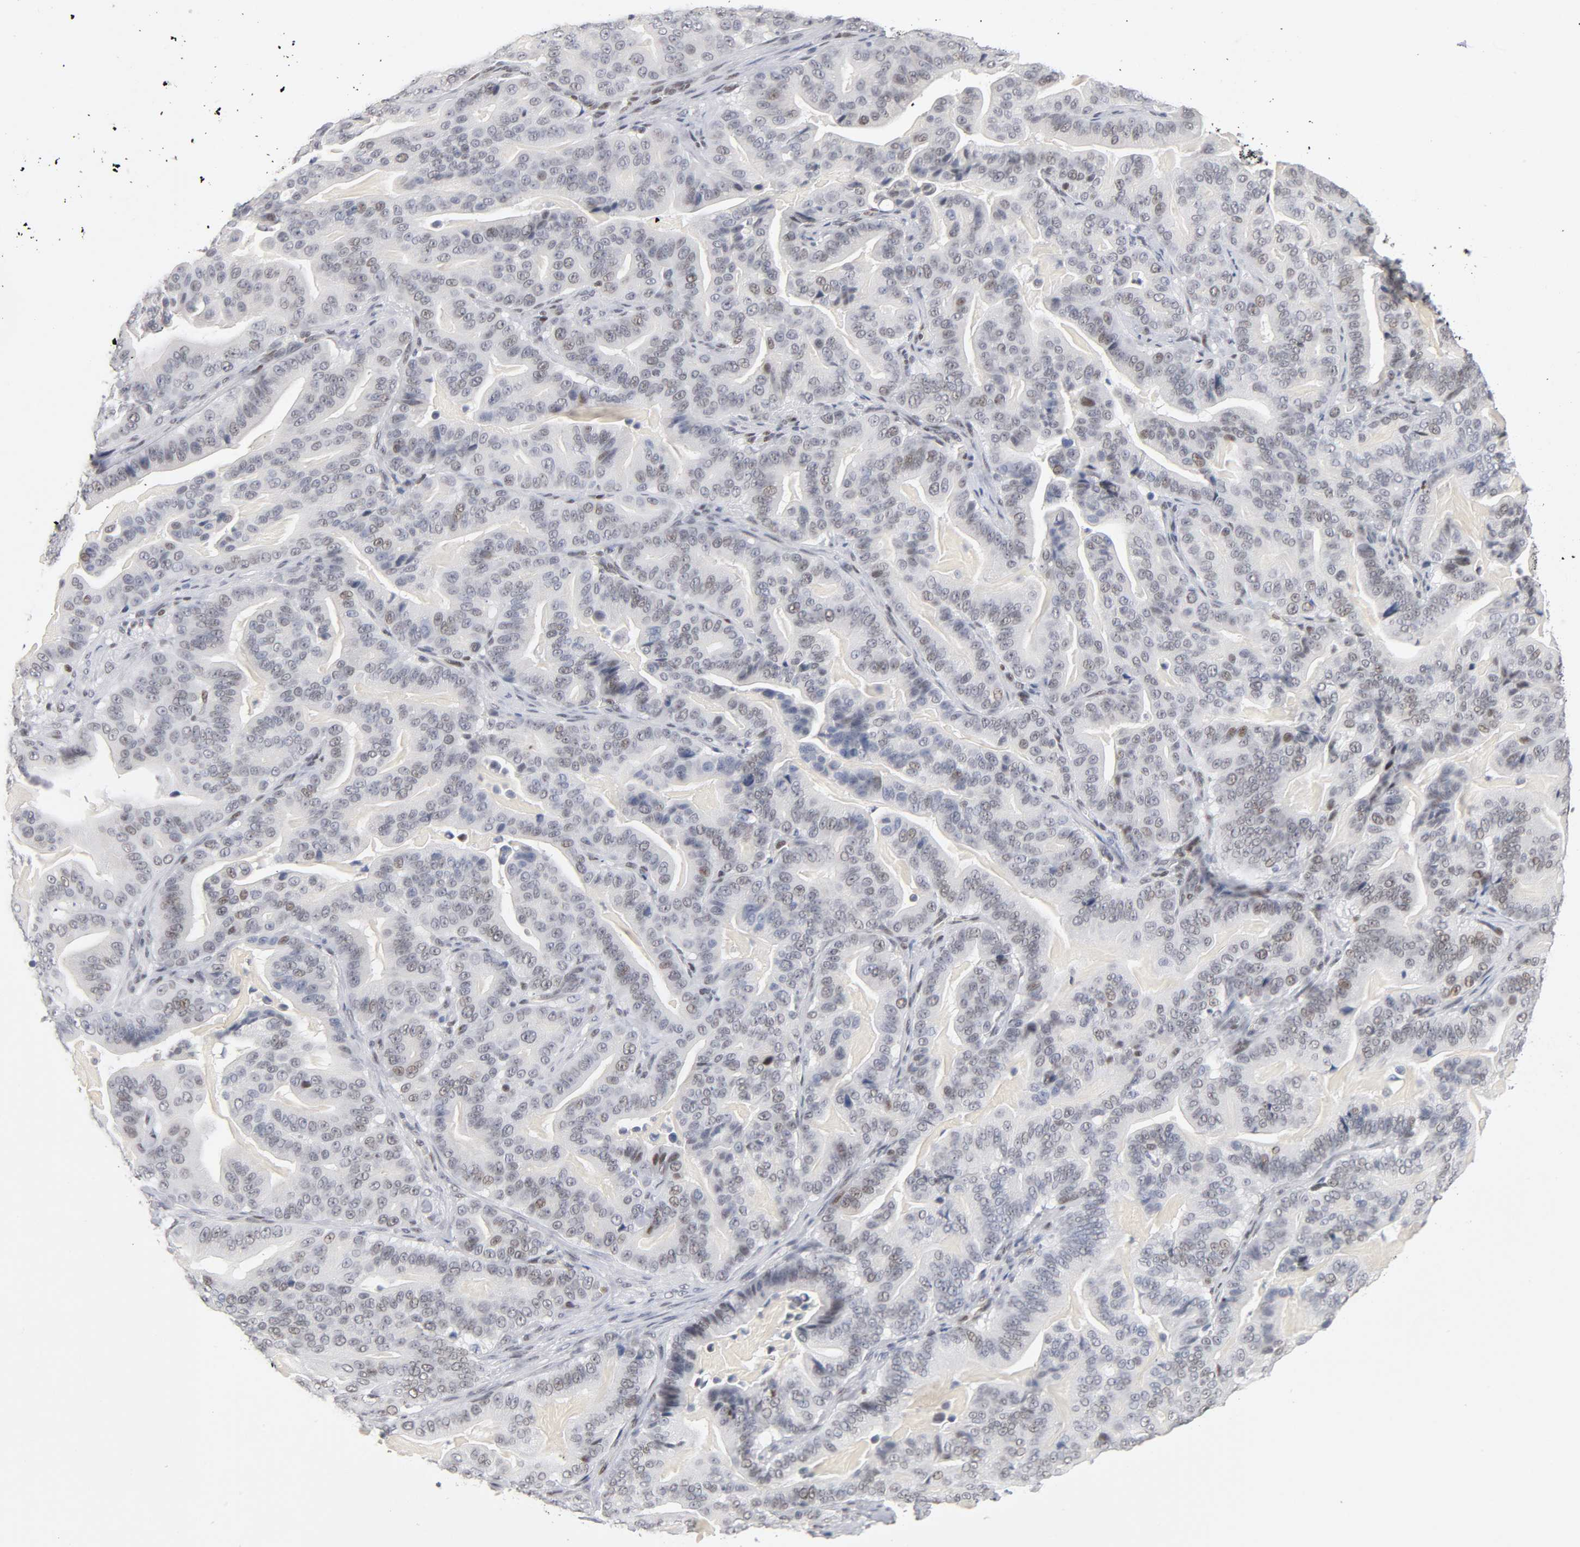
{"staining": {"intensity": "weak", "quantity": "<25%", "location": "nuclear"}, "tissue": "pancreatic cancer", "cell_type": "Tumor cells", "image_type": "cancer", "snomed": [{"axis": "morphology", "description": "Adenocarcinoma, NOS"}, {"axis": "topography", "description": "Pancreas"}], "caption": "DAB immunohistochemical staining of adenocarcinoma (pancreatic) shows no significant positivity in tumor cells. (Brightfield microscopy of DAB (3,3'-diaminobenzidine) immunohistochemistry (IHC) at high magnification).", "gene": "SP3", "patient": {"sex": "male", "age": 63}}